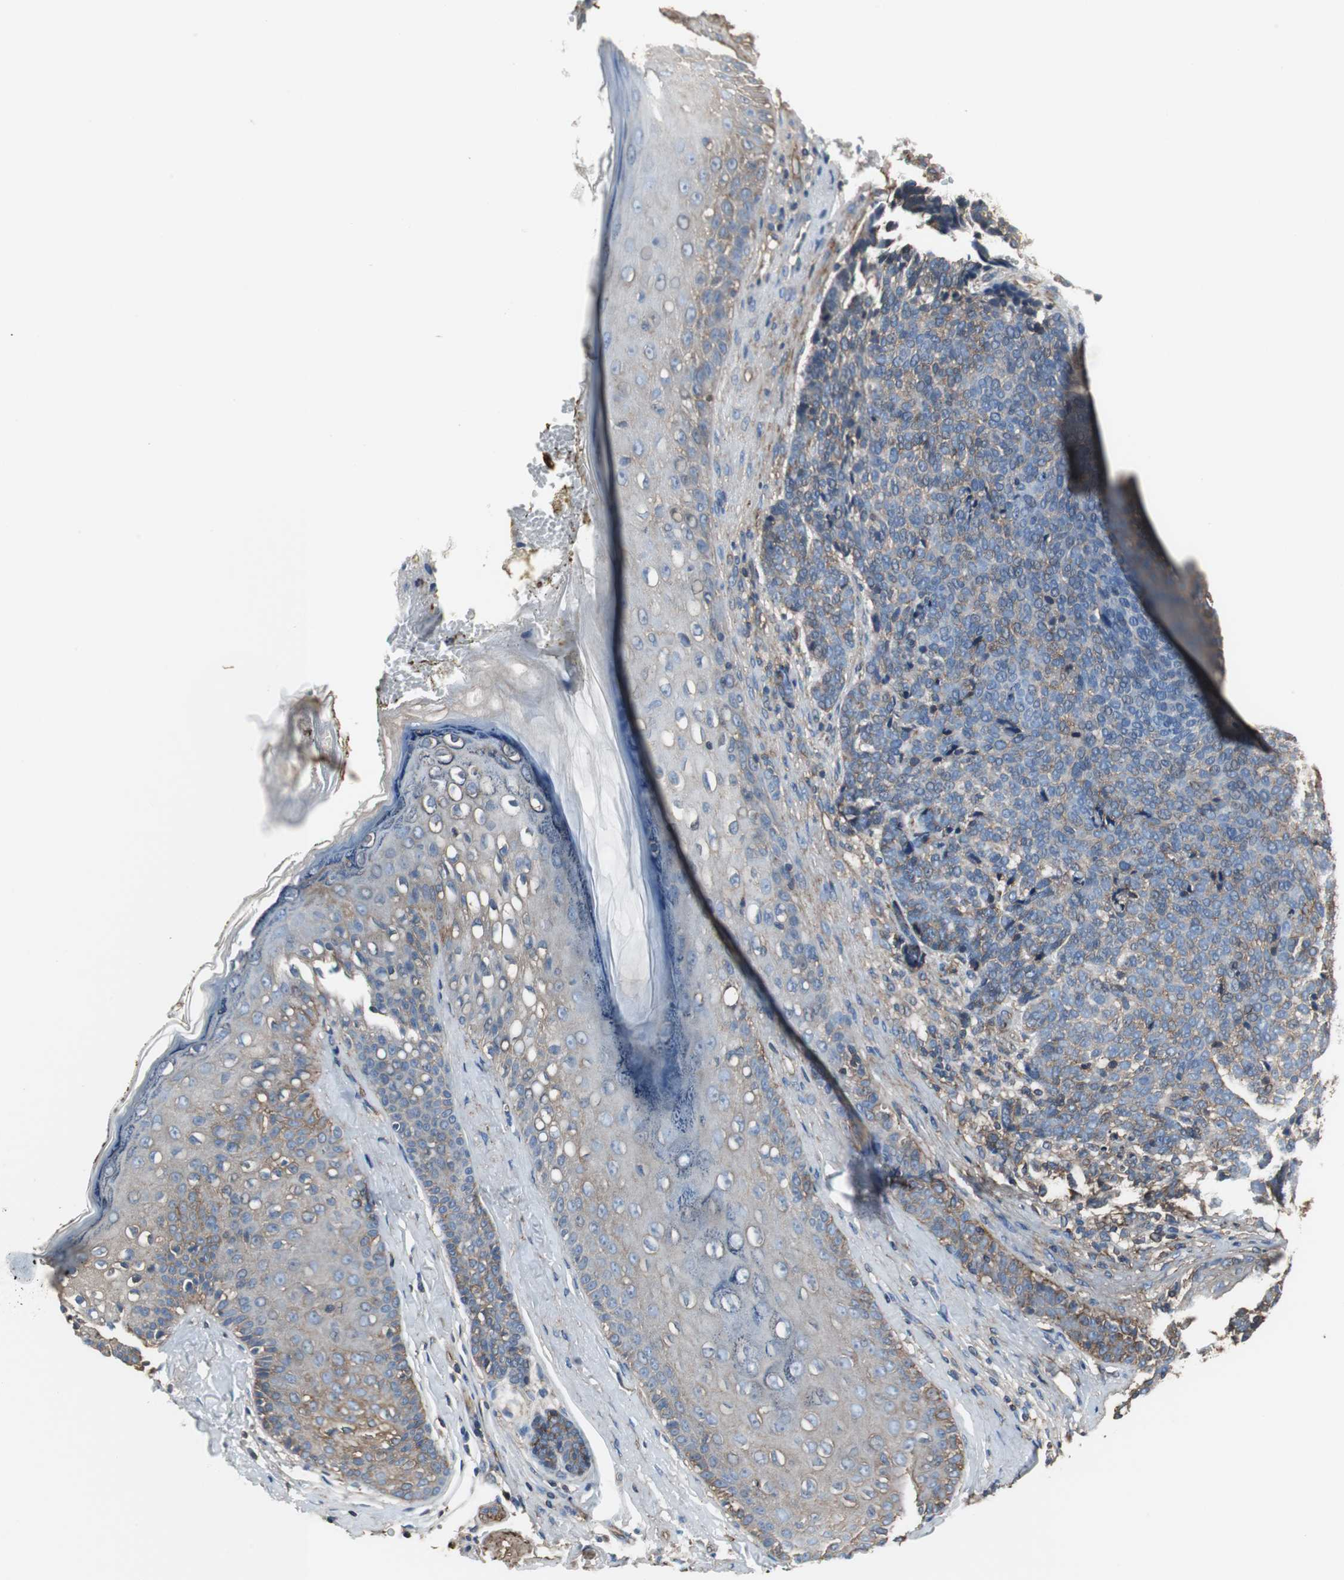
{"staining": {"intensity": "moderate", "quantity": "25%-75%", "location": "cytoplasmic/membranous"}, "tissue": "skin cancer", "cell_type": "Tumor cells", "image_type": "cancer", "snomed": [{"axis": "morphology", "description": "Basal cell carcinoma"}, {"axis": "topography", "description": "Skin"}], "caption": "Immunohistochemistry (IHC) of human skin basal cell carcinoma reveals medium levels of moderate cytoplasmic/membranous expression in approximately 25%-75% of tumor cells. (IHC, brightfield microscopy, high magnification).", "gene": "ACTN1", "patient": {"sex": "male", "age": 84}}